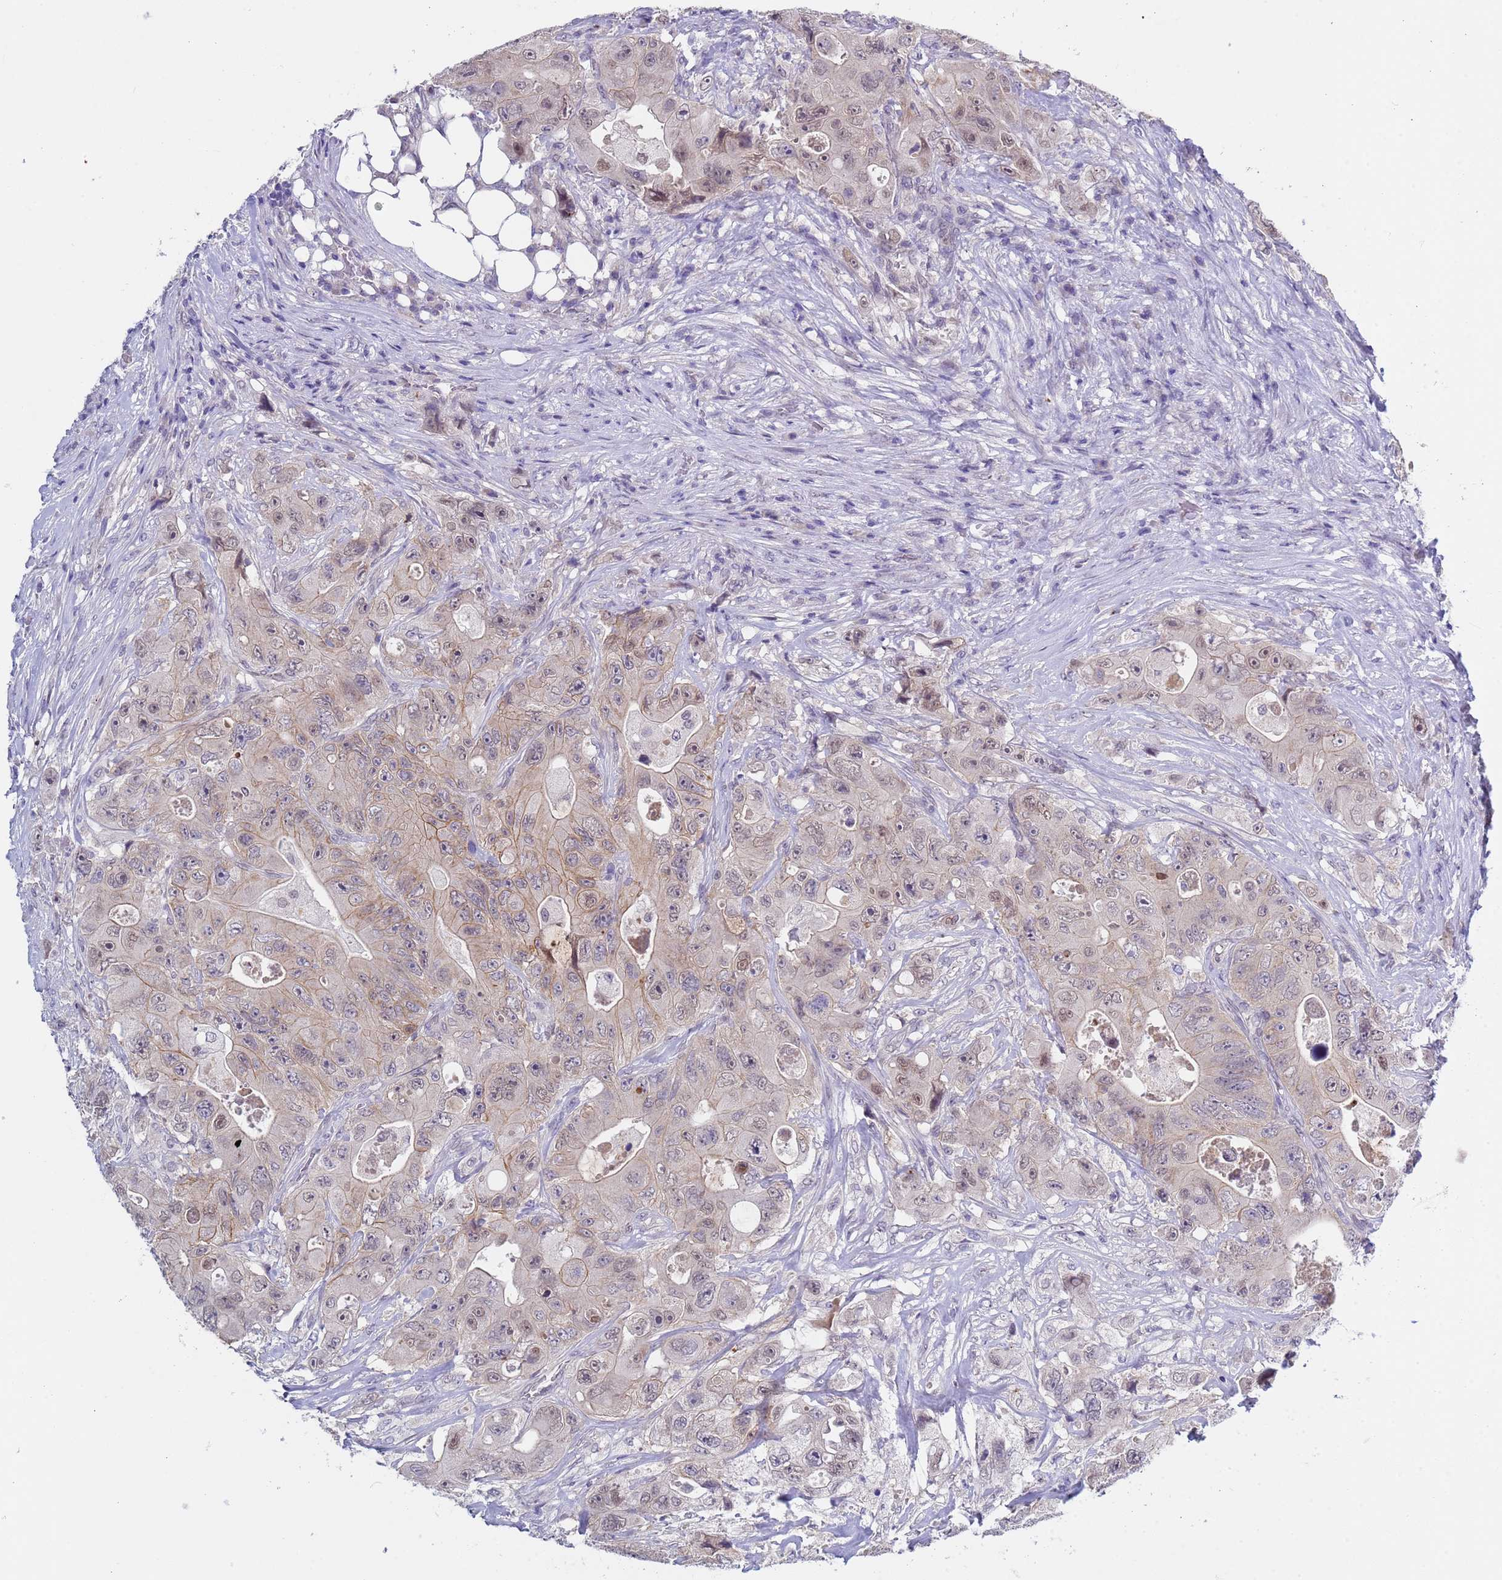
{"staining": {"intensity": "moderate", "quantity": ">75%", "location": "cytoplasmic/membranous"}, "tissue": "colorectal cancer", "cell_type": "Tumor cells", "image_type": "cancer", "snomed": [{"axis": "morphology", "description": "Adenocarcinoma, NOS"}, {"axis": "topography", "description": "Colon"}], "caption": "An image showing moderate cytoplasmic/membranous expression in about >75% of tumor cells in adenocarcinoma (colorectal), as visualized by brown immunohistochemical staining.", "gene": "TRMT10A", "patient": {"sex": "female", "age": 46}}